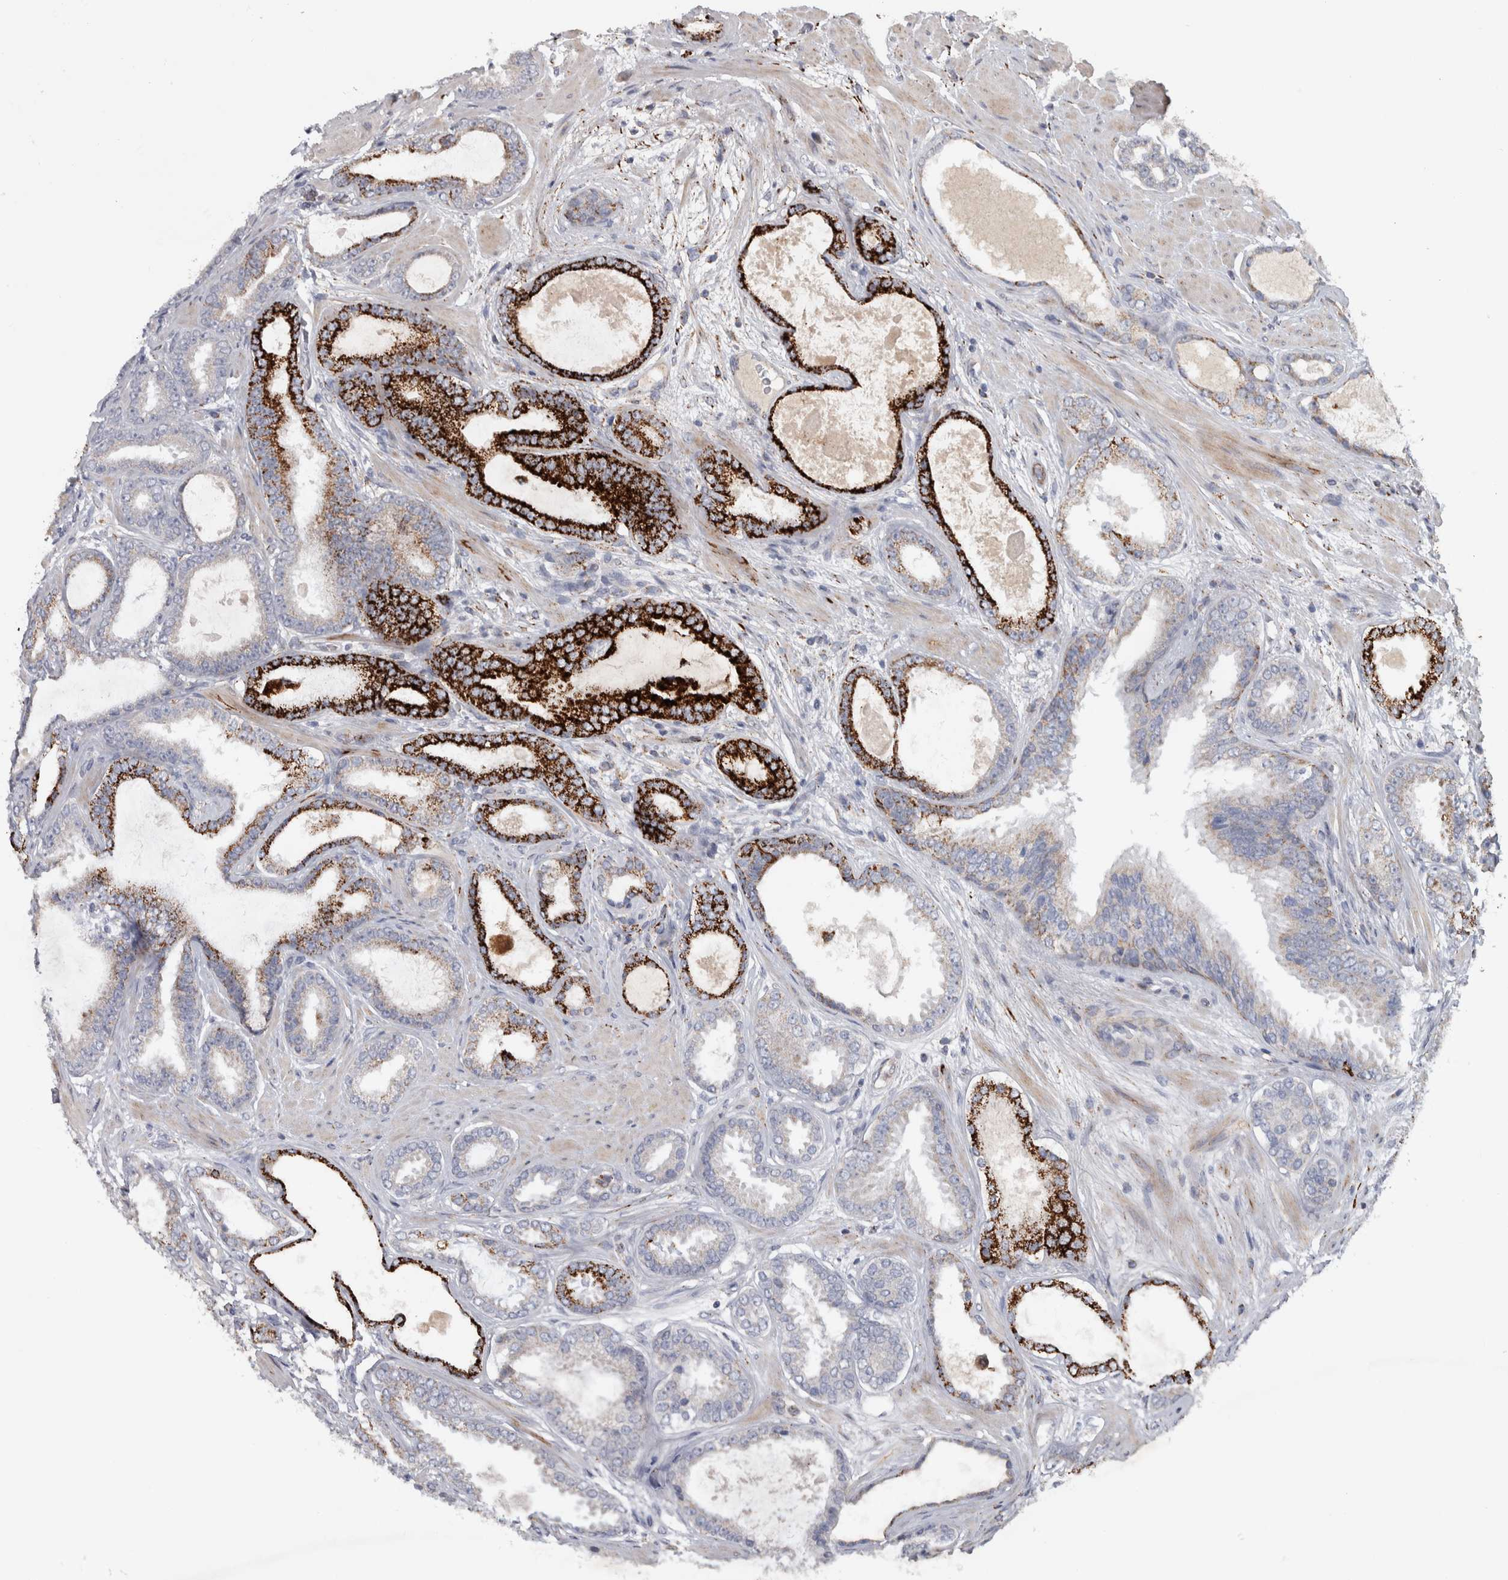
{"staining": {"intensity": "strong", "quantity": "<25%", "location": "cytoplasmic/membranous"}, "tissue": "prostate cancer", "cell_type": "Tumor cells", "image_type": "cancer", "snomed": [{"axis": "morphology", "description": "Adenocarcinoma, High grade"}, {"axis": "topography", "description": "Prostate"}], "caption": "IHC of prostate cancer (adenocarcinoma (high-grade)) reveals medium levels of strong cytoplasmic/membranous expression in about <25% of tumor cells.", "gene": "FAM78A", "patient": {"sex": "male", "age": 60}}